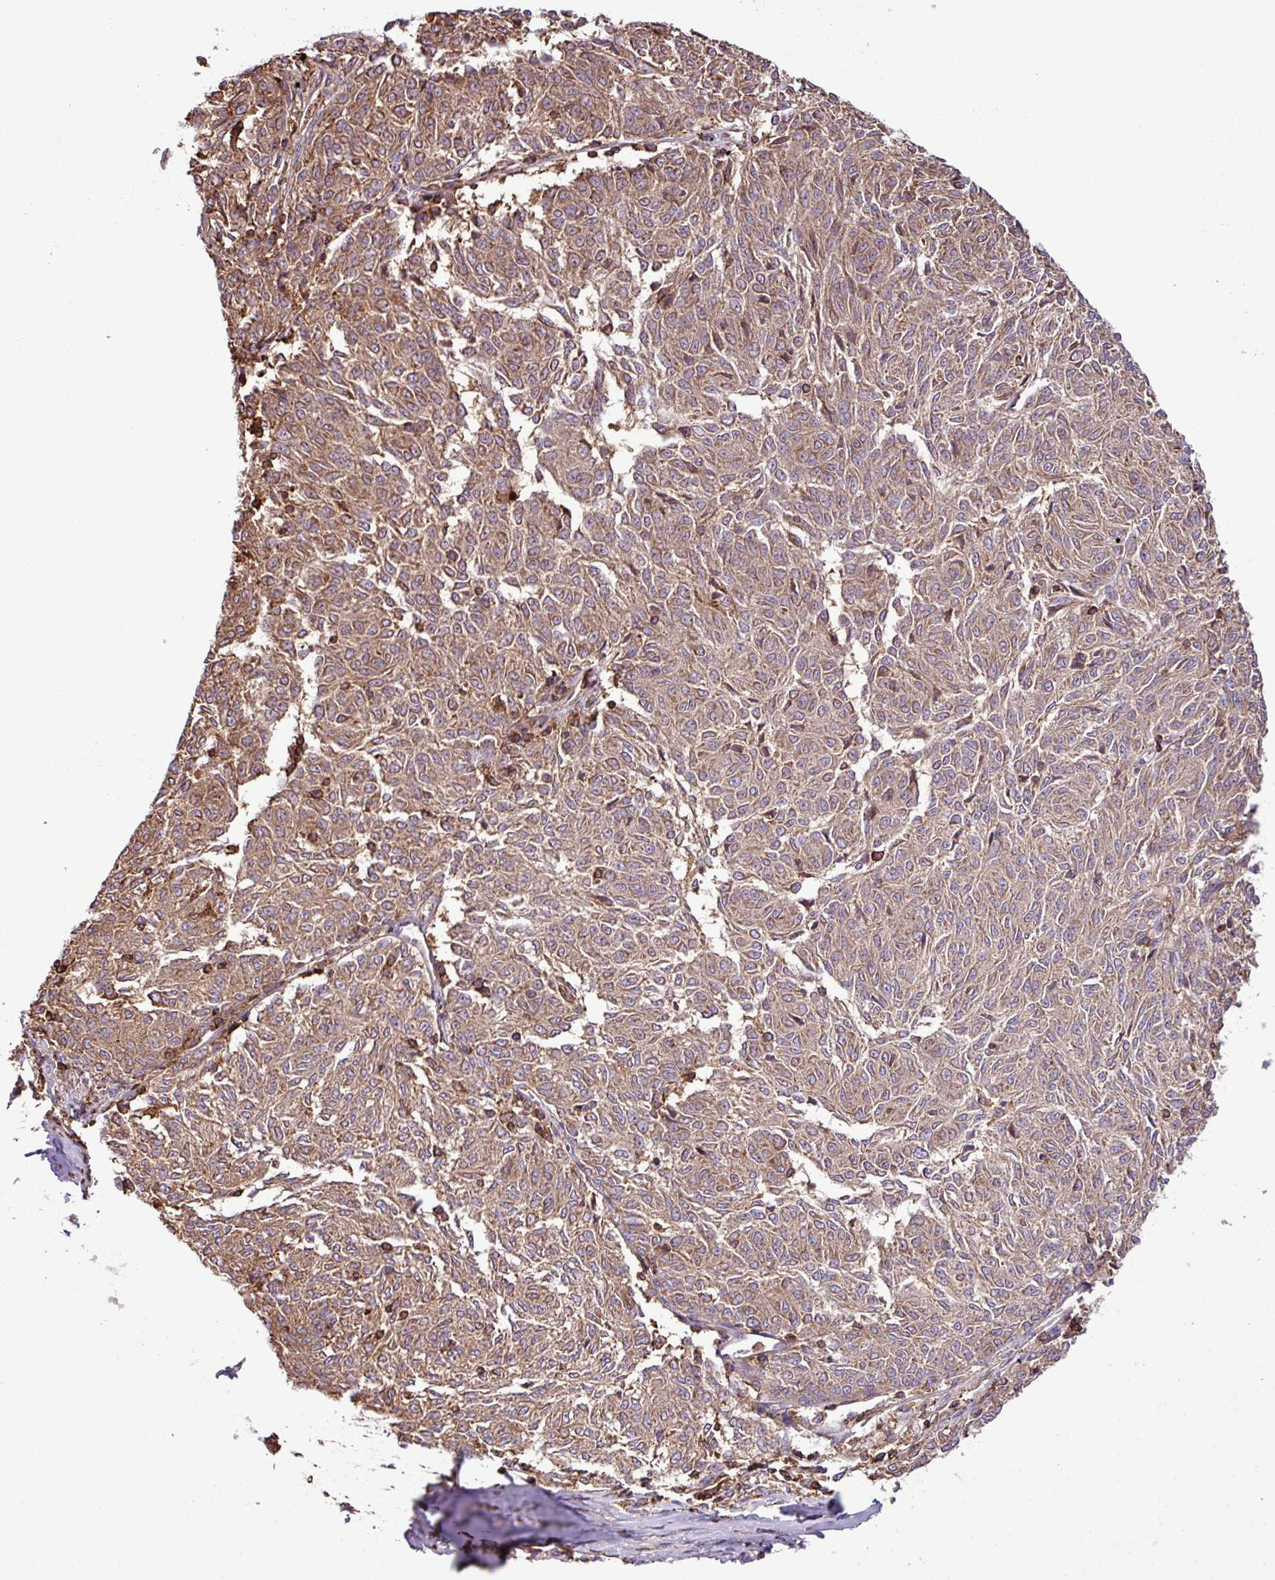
{"staining": {"intensity": "moderate", "quantity": ">75%", "location": "cytoplasmic/membranous"}, "tissue": "melanoma", "cell_type": "Tumor cells", "image_type": "cancer", "snomed": [{"axis": "morphology", "description": "Malignant melanoma, NOS"}, {"axis": "topography", "description": "Skin"}], "caption": "Immunohistochemical staining of melanoma demonstrates moderate cytoplasmic/membranous protein staining in approximately >75% of tumor cells.", "gene": "PGAP6", "patient": {"sex": "female", "age": 72}}